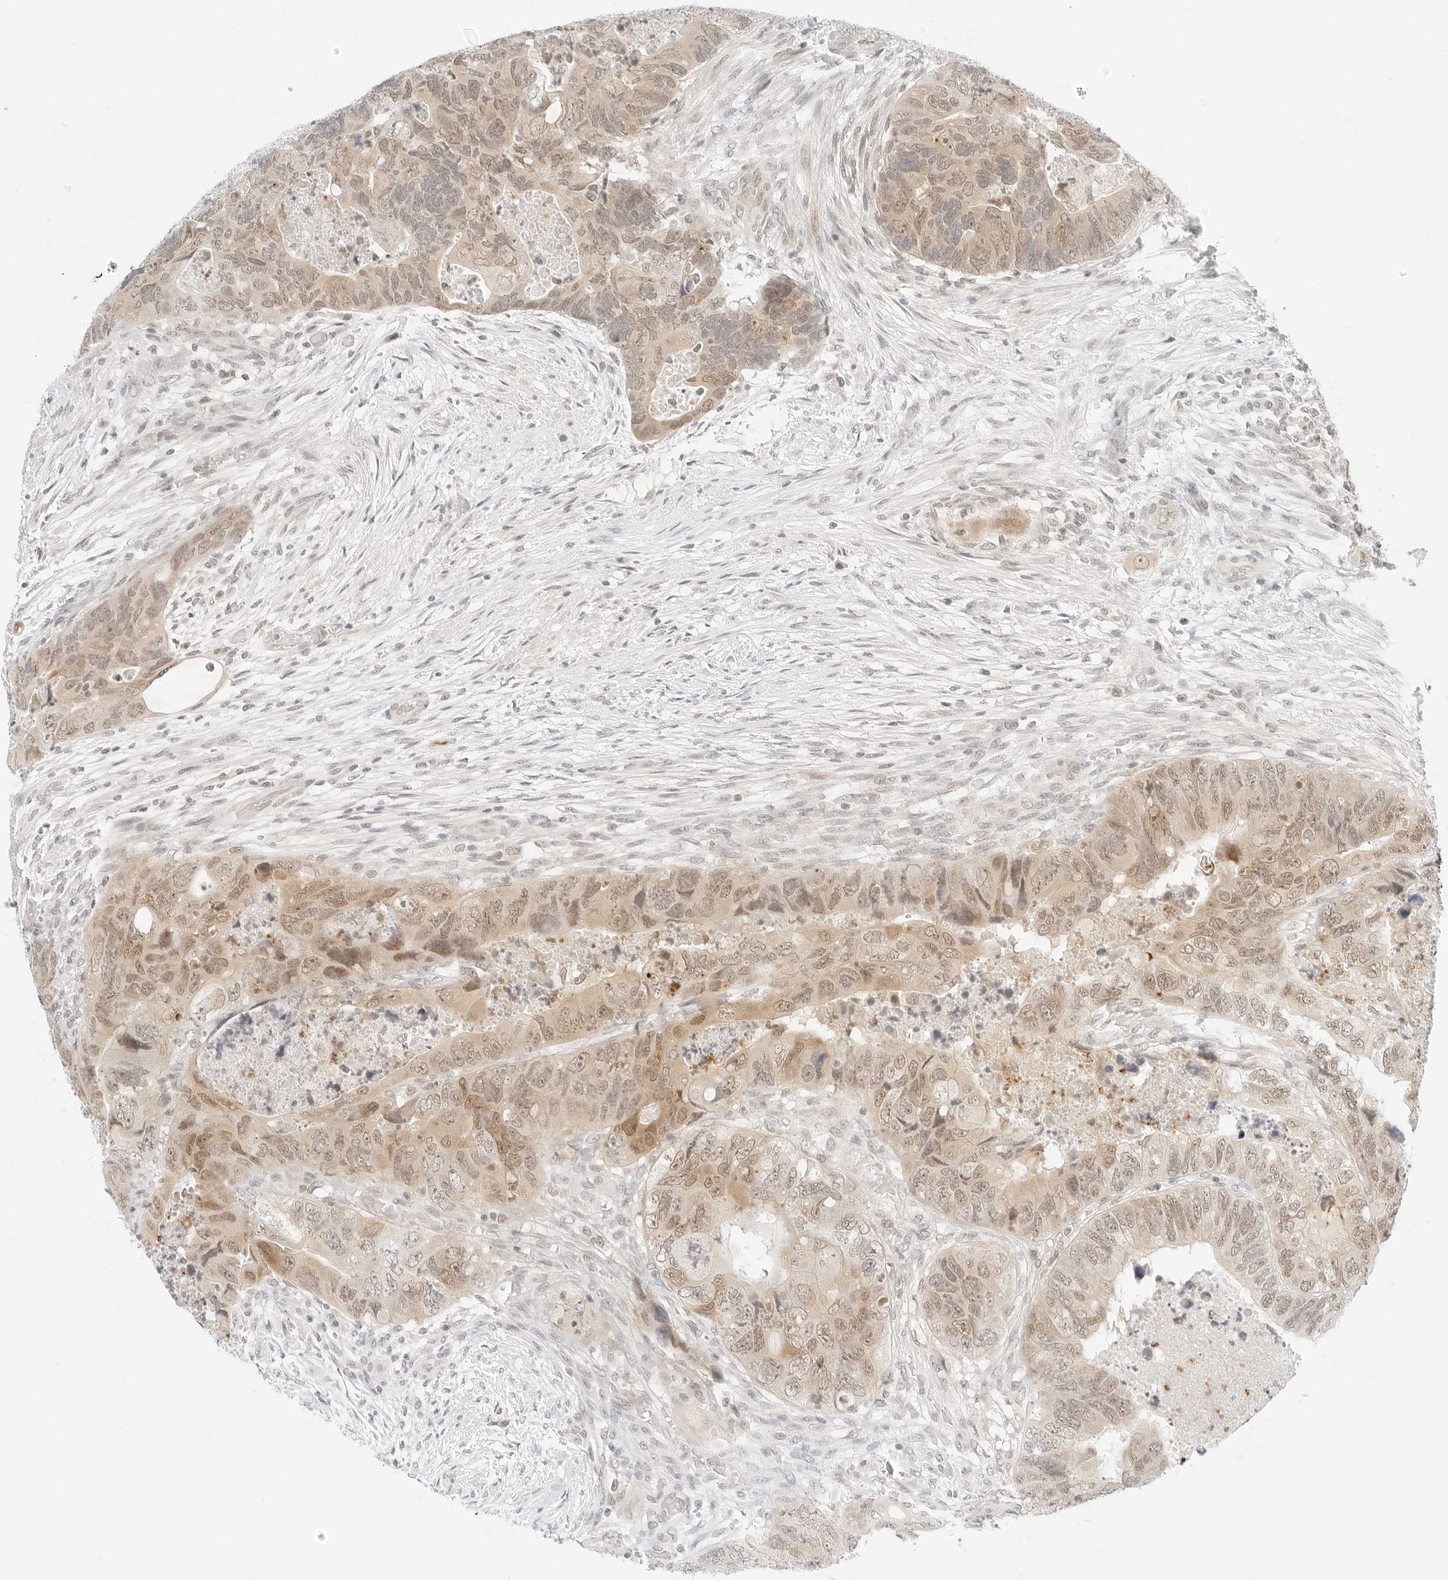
{"staining": {"intensity": "moderate", "quantity": ">75%", "location": "cytoplasmic/membranous,nuclear"}, "tissue": "colorectal cancer", "cell_type": "Tumor cells", "image_type": "cancer", "snomed": [{"axis": "morphology", "description": "Adenocarcinoma, NOS"}, {"axis": "topography", "description": "Rectum"}], "caption": "Immunohistochemical staining of human colorectal cancer (adenocarcinoma) exhibits medium levels of moderate cytoplasmic/membranous and nuclear expression in about >75% of tumor cells.", "gene": "POLR3C", "patient": {"sex": "male", "age": 63}}